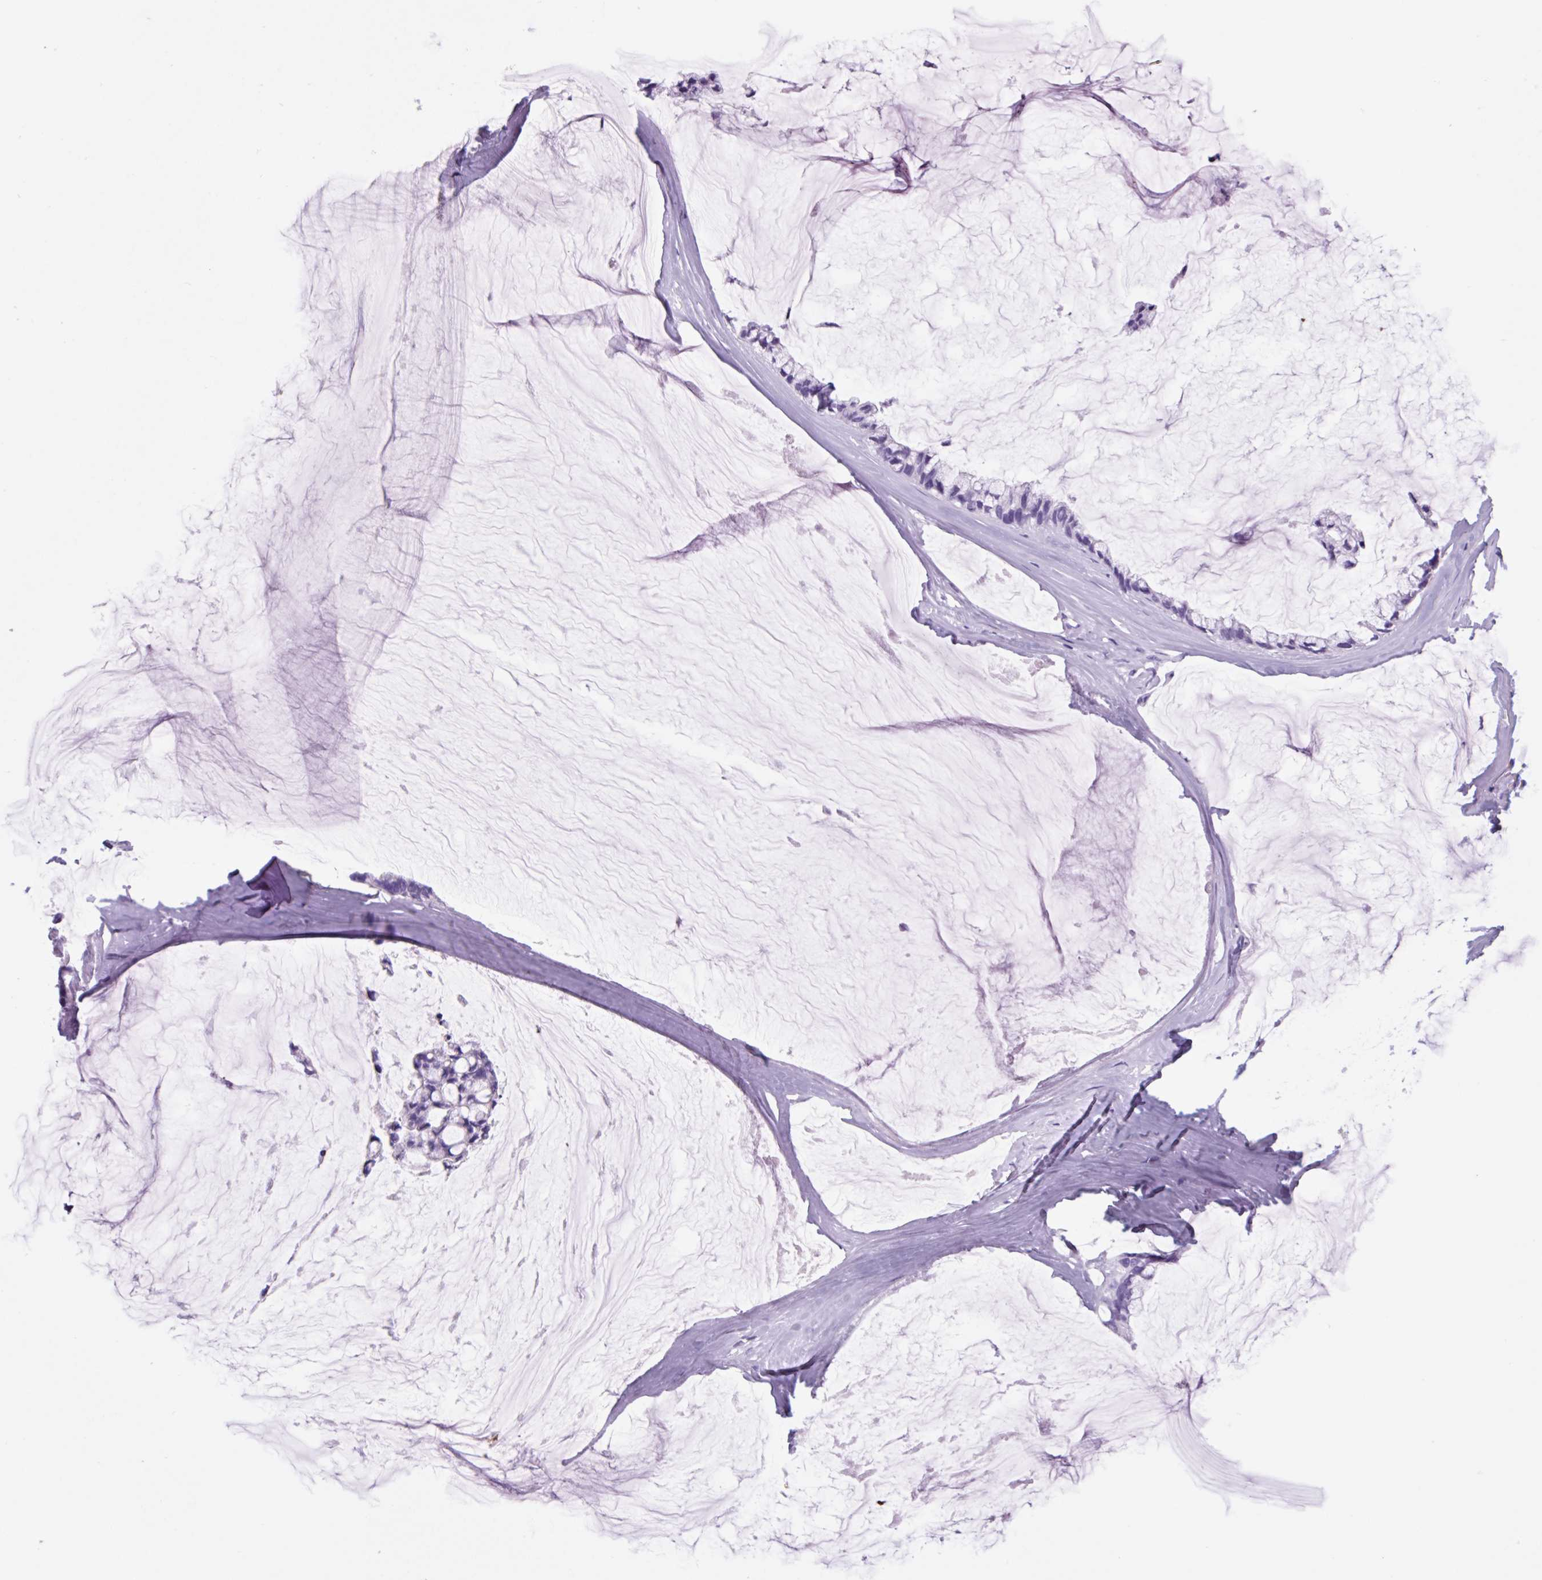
{"staining": {"intensity": "negative", "quantity": "none", "location": "none"}, "tissue": "ovarian cancer", "cell_type": "Tumor cells", "image_type": "cancer", "snomed": [{"axis": "morphology", "description": "Cystadenocarcinoma, mucinous, NOS"}, {"axis": "topography", "description": "Ovary"}], "caption": "Tumor cells show no significant protein expression in ovarian mucinous cystadenocarcinoma.", "gene": "VPREB1", "patient": {"sex": "female", "age": 39}}